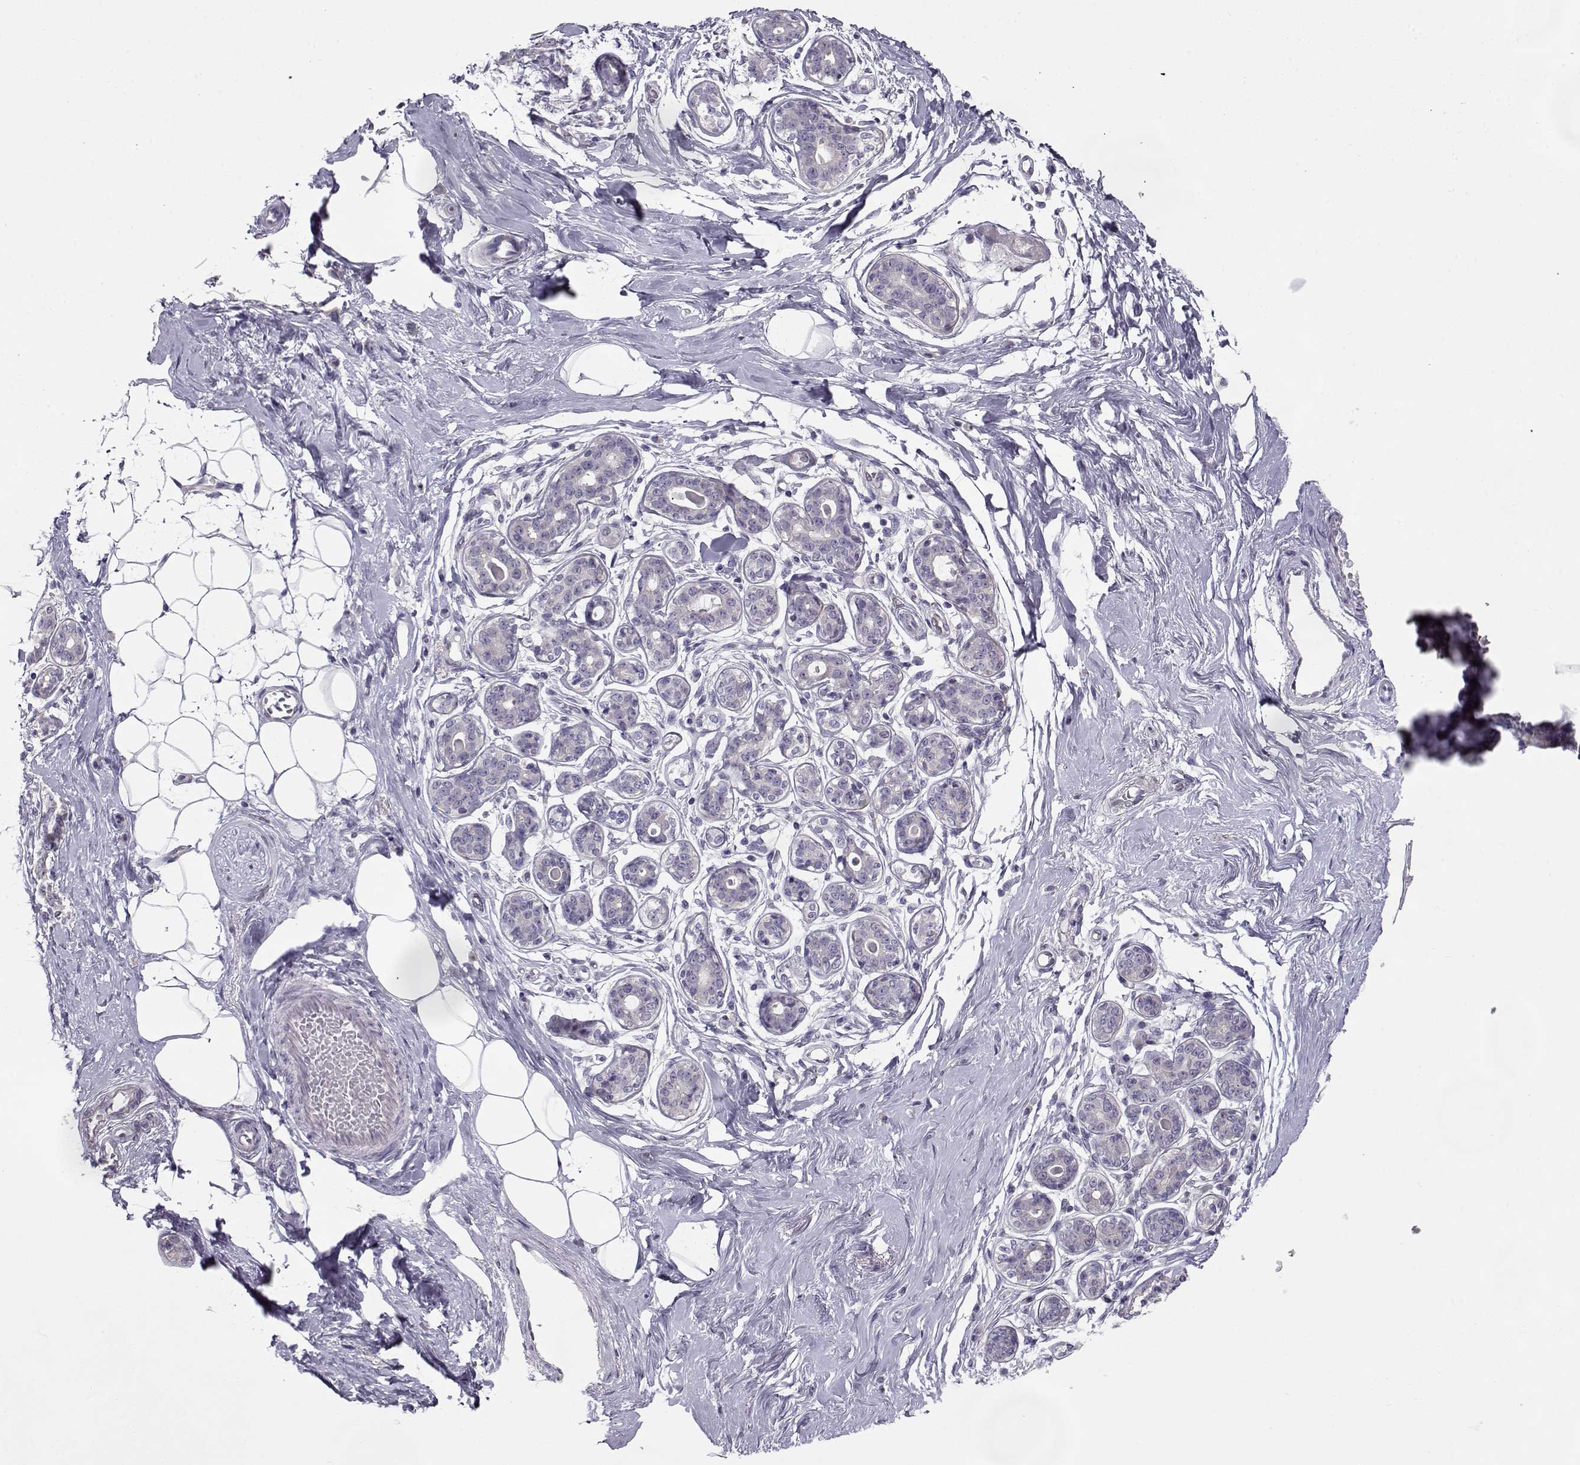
{"staining": {"intensity": "negative", "quantity": "none", "location": "none"}, "tissue": "breast", "cell_type": "Adipocytes", "image_type": "normal", "snomed": [{"axis": "morphology", "description": "Normal tissue, NOS"}, {"axis": "topography", "description": "Skin"}, {"axis": "topography", "description": "Breast"}], "caption": "This is a micrograph of IHC staining of unremarkable breast, which shows no expression in adipocytes.", "gene": "GRK1", "patient": {"sex": "female", "age": 43}}